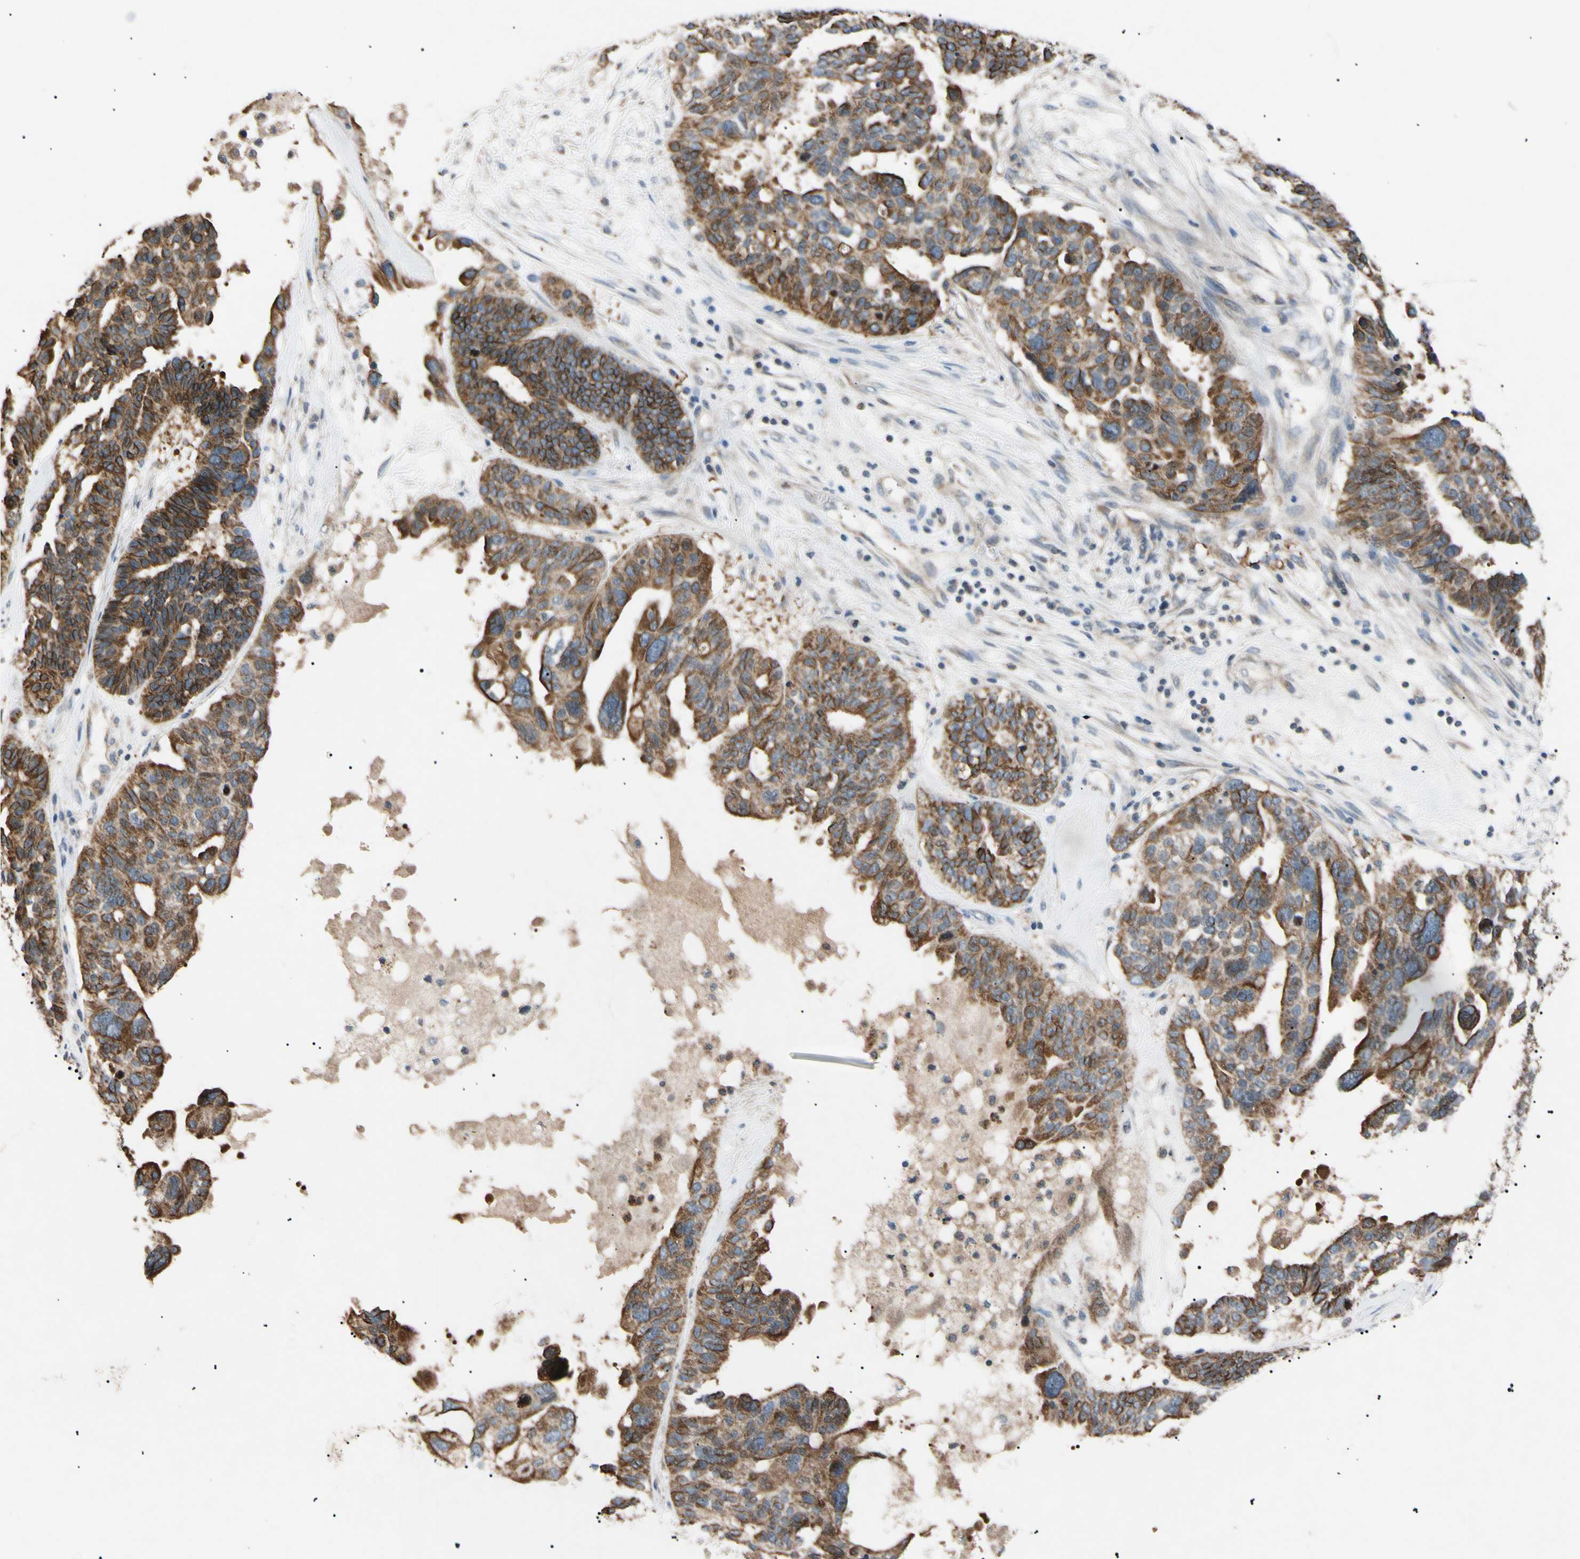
{"staining": {"intensity": "moderate", "quantity": "25%-75%", "location": "cytoplasmic/membranous,nuclear"}, "tissue": "ovarian cancer", "cell_type": "Tumor cells", "image_type": "cancer", "snomed": [{"axis": "morphology", "description": "Cystadenocarcinoma, serous, NOS"}, {"axis": "topography", "description": "Ovary"}], "caption": "Human ovarian cancer stained with a protein marker exhibits moderate staining in tumor cells.", "gene": "TUBB4A", "patient": {"sex": "female", "age": 59}}